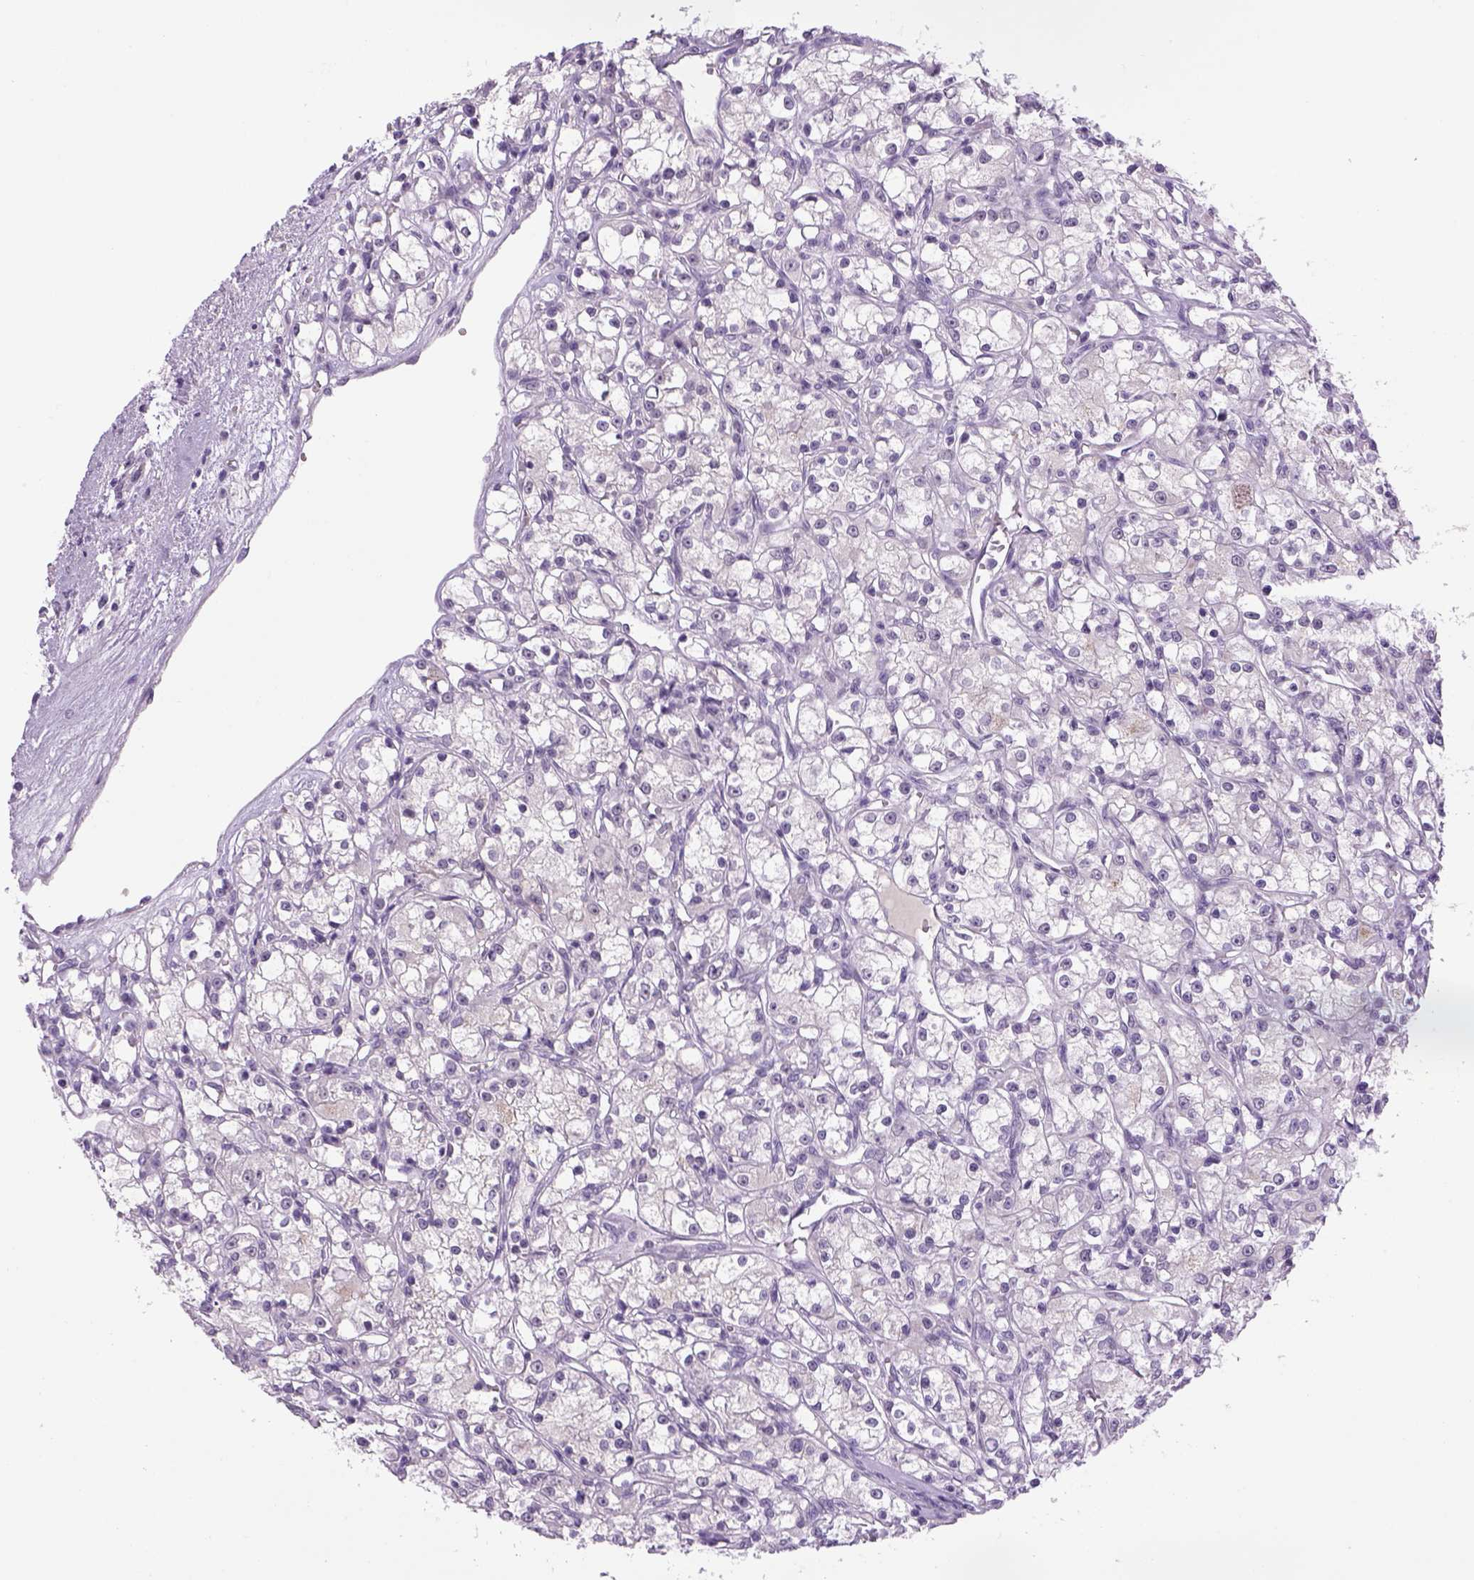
{"staining": {"intensity": "negative", "quantity": "none", "location": "none"}, "tissue": "renal cancer", "cell_type": "Tumor cells", "image_type": "cancer", "snomed": [{"axis": "morphology", "description": "Adenocarcinoma, NOS"}, {"axis": "topography", "description": "Kidney"}], "caption": "High power microscopy photomicrograph of an IHC image of renal cancer, revealing no significant positivity in tumor cells. (Immunohistochemistry, brightfield microscopy, high magnification).", "gene": "DBH", "patient": {"sex": "female", "age": 59}}